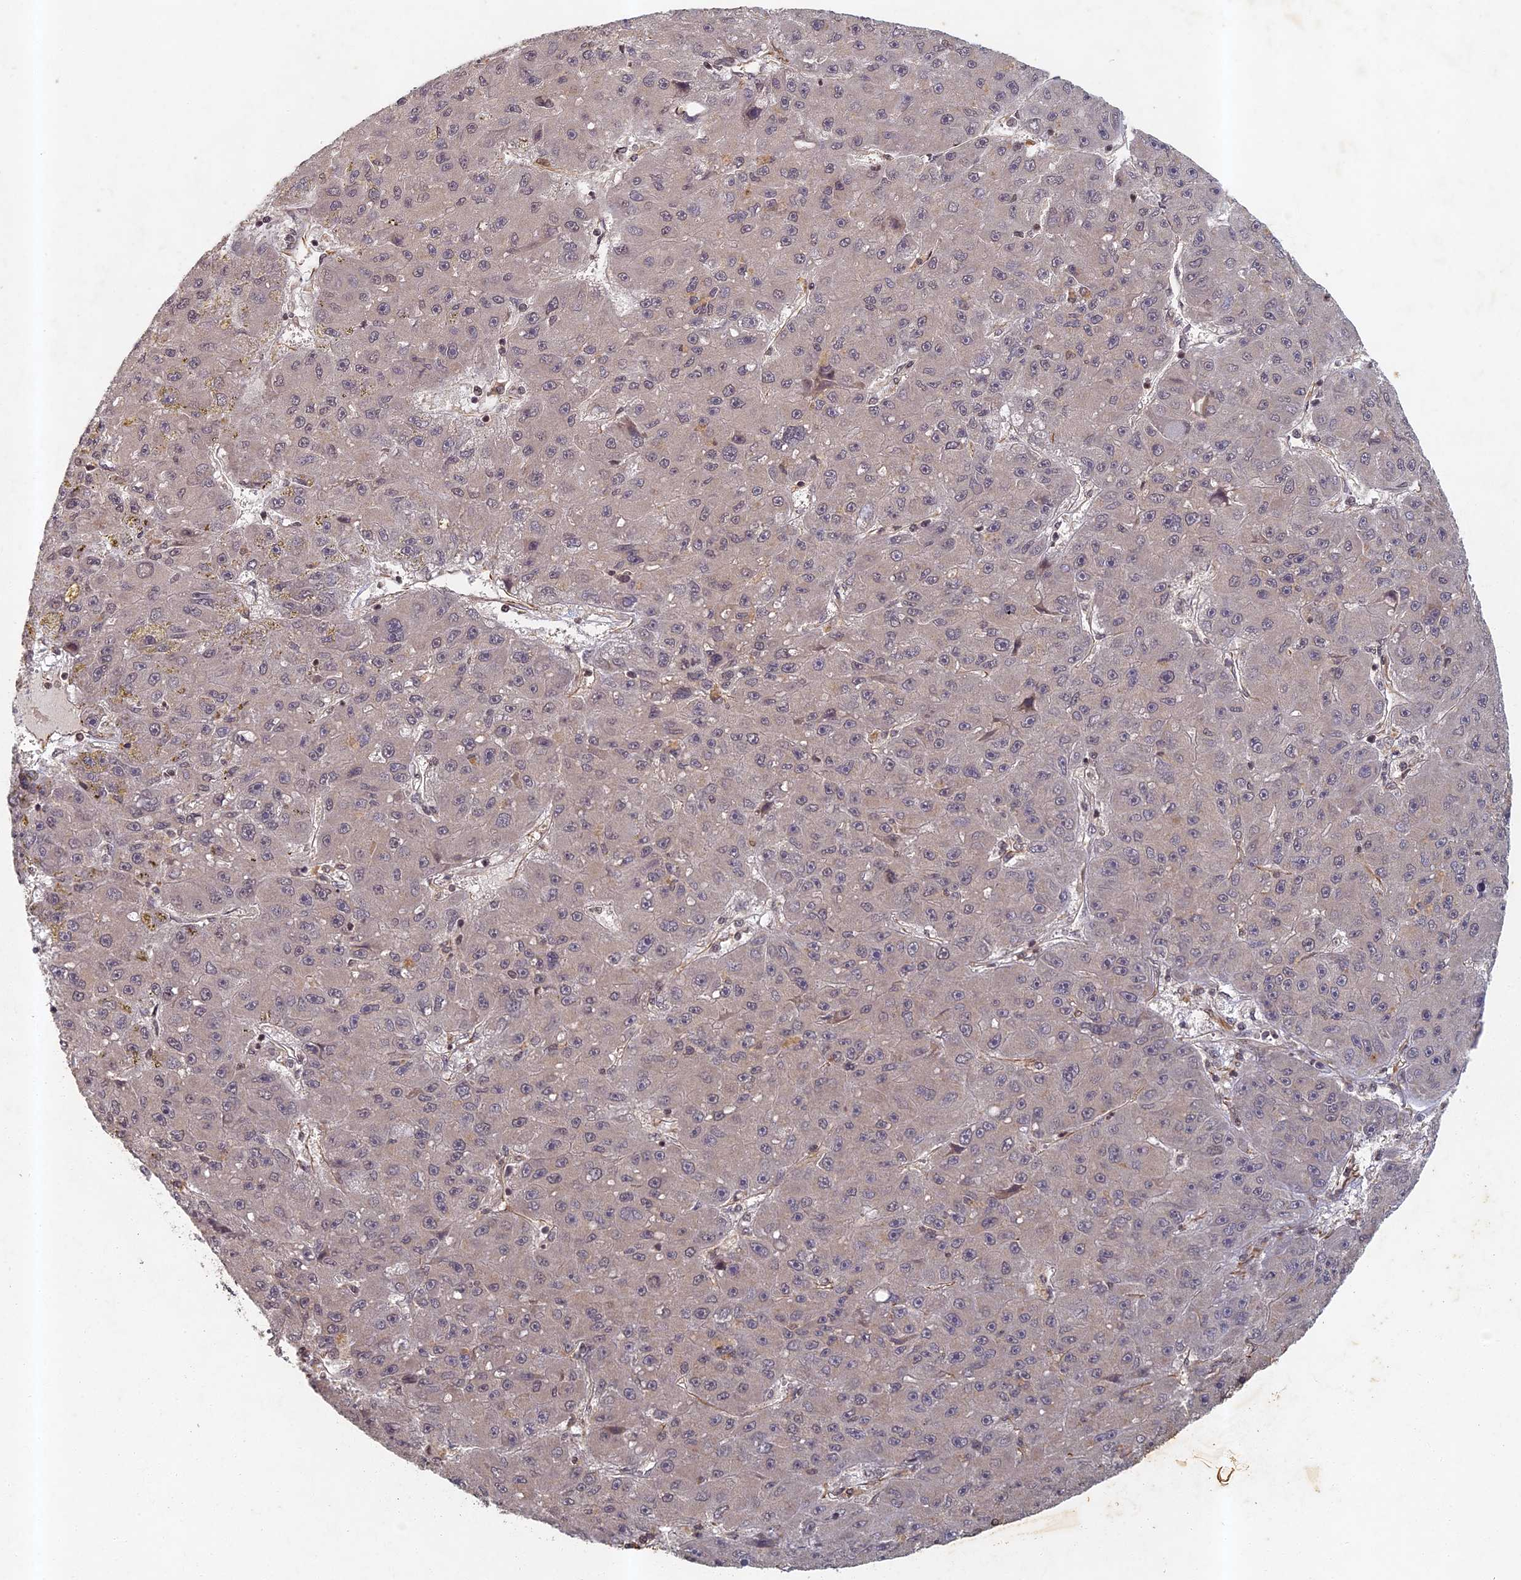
{"staining": {"intensity": "negative", "quantity": "none", "location": "none"}, "tissue": "liver cancer", "cell_type": "Tumor cells", "image_type": "cancer", "snomed": [{"axis": "morphology", "description": "Carcinoma, Hepatocellular, NOS"}, {"axis": "topography", "description": "Liver"}], "caption": "An immunohistochemistry micrograph of liver hepatocellular carcinoma is shown. There is no staining in tumor cells of liver hepatocellular carcinoma.", "gene": "ABCB10", "patient": {"sex": "male", "age": 67}}